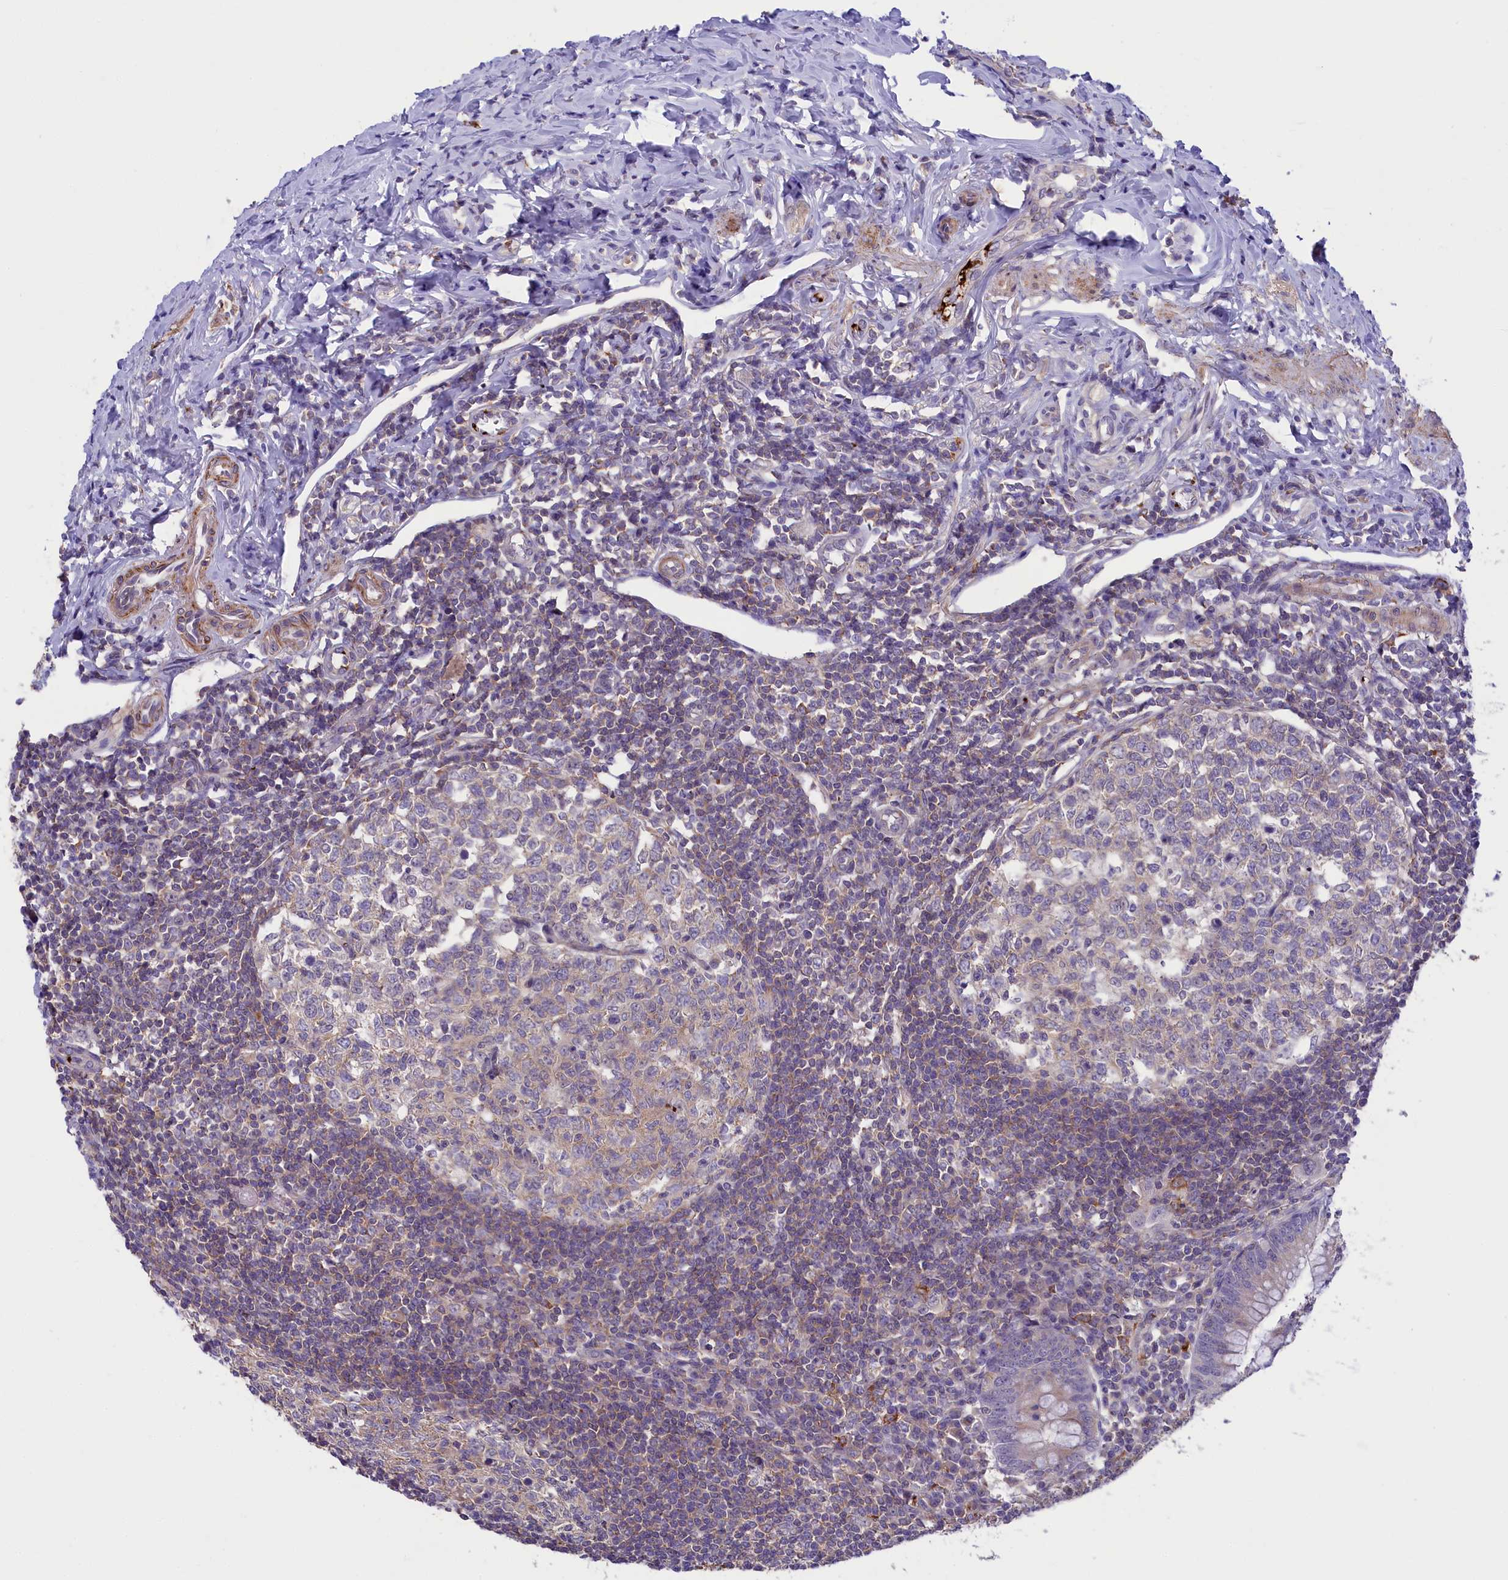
{"staining": {"intensity": "weak", "quantity": "<25%", "location": "cytoplasmic/membranous"}, "tissue": "appendix", "cell_type": "Glandular cells", "image_type": "normal", "snomed": [{"axis": "morphology", "description": "Normal tissue, NOS"}, {"axis": "topography", "description": "Appendix"}], "caption": "IHC micrograph of unremarkable appendix: appendix stained with DAB (3,3'-diaminobenzidine) shows no significant protein expression in glandular cells. (DAB IHC with hematoxylin counter stain).", "gene": "HEATR3", "patient": {"sex": "female", "age": 33}}